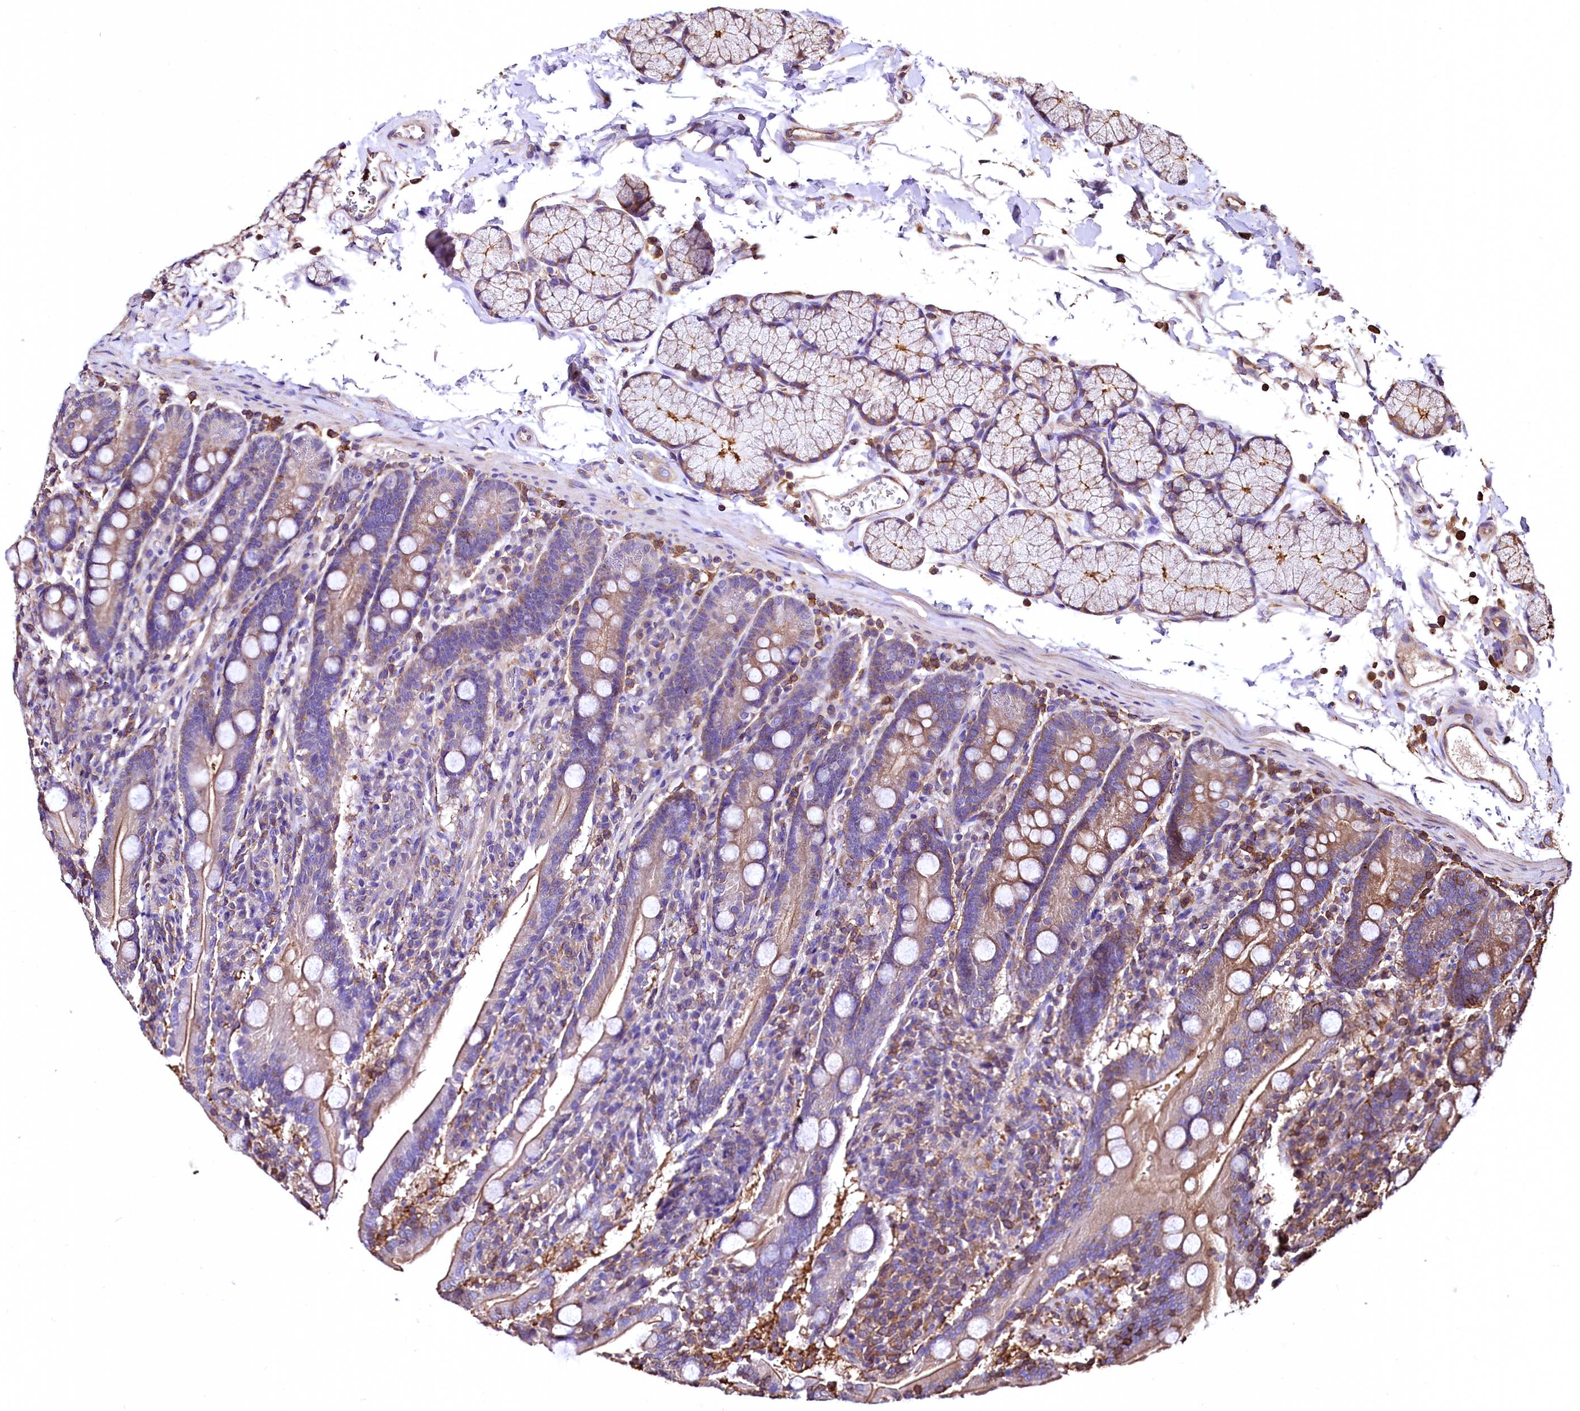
{"staining": {"intensity": "moderate", "quantity": "<25%", "location": "cytoplasmic/membranous"}, "tissue": "duodenum", "cell_type": "Glandular cells", "image_type": "normal", "snomed": [{"axis": "morphology", "description": "Normal tissue, NOS"}, {"axis": "topography", "description": "Duodenum"}], "caption": "Immunohistochemistry staining of benign duodenum, which demonstrates low levels of moderate cytoplasmic/membranous expression in about <25% of glandular cells indicating moderate cytoplasmic/membranous protein expression. The staining was performed using DAB (3,3'-diaminobenzidine) (brown) for protein detection and nuclei were counterstained in hematoxylin (blue).", "gene": "RARS2", "patient": {"sex": "male", "age": 35}}